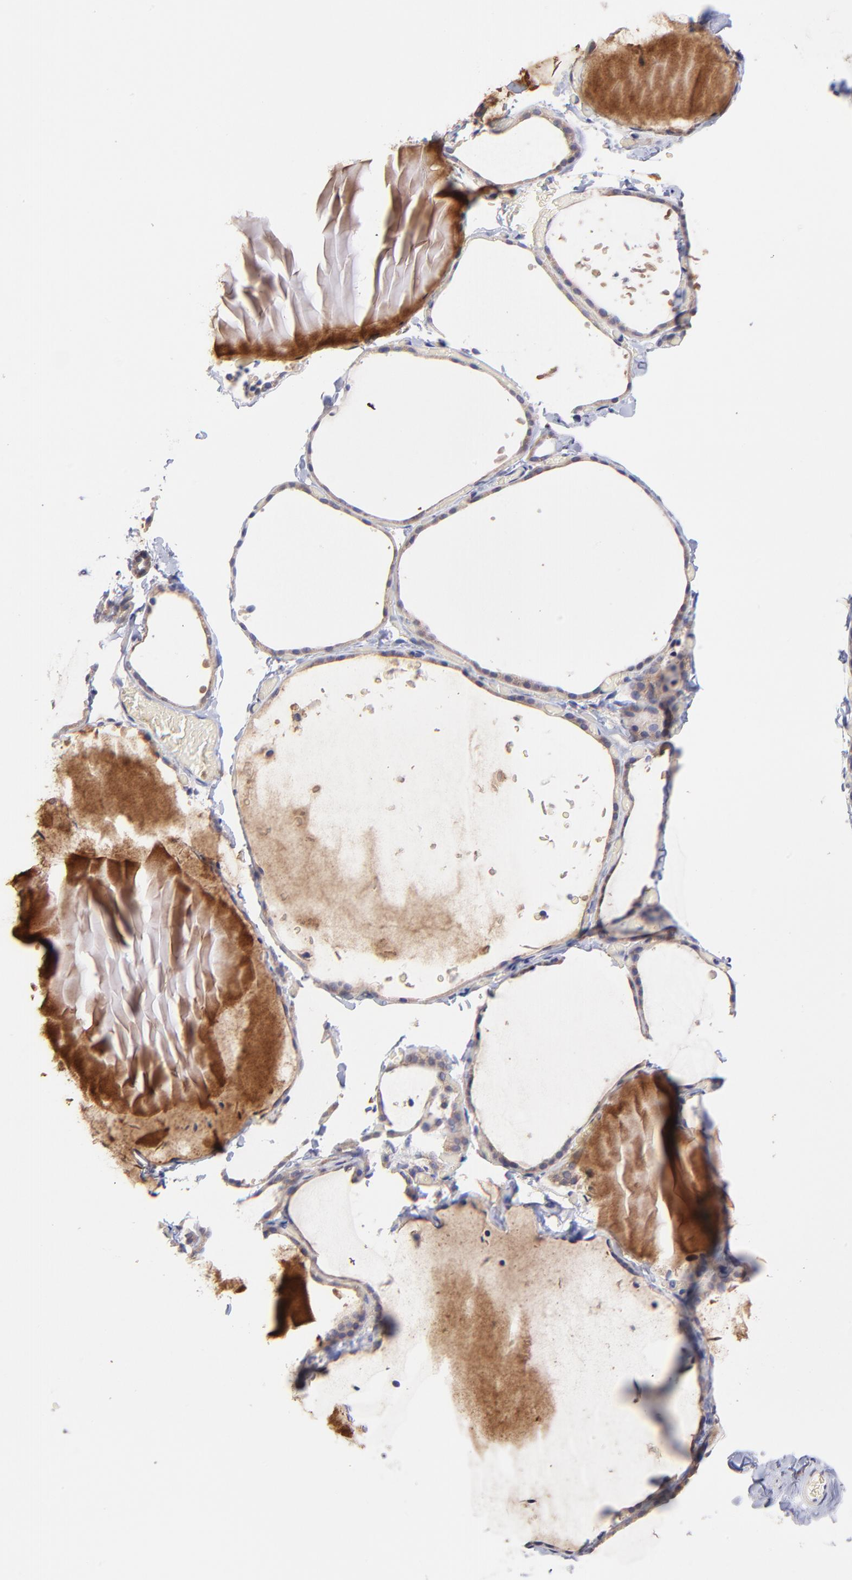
{"staining": {"intensity": "moderate", "quantity": ">75%", "location": "cytoplasmic/membranous"}, "tissue": "thyroid gland", "cell_type": "Glandular cells", "image_type": "normal", "snomed": [{"axis": "morphology", "description": "Normal tissue, NOS"}, {"axis": "topography", "description": "Thyroid gland"}], "caption": "DAB (3,3'-diaminobenzidine) immunohistochemical staining of normal human thyroid gland exhibits moderate cytoplasmic/membranous protein staining in approximately >75% of glandular cells.", "gene": "UBE2H", "patient": {"sex": "female", "age": 22}}